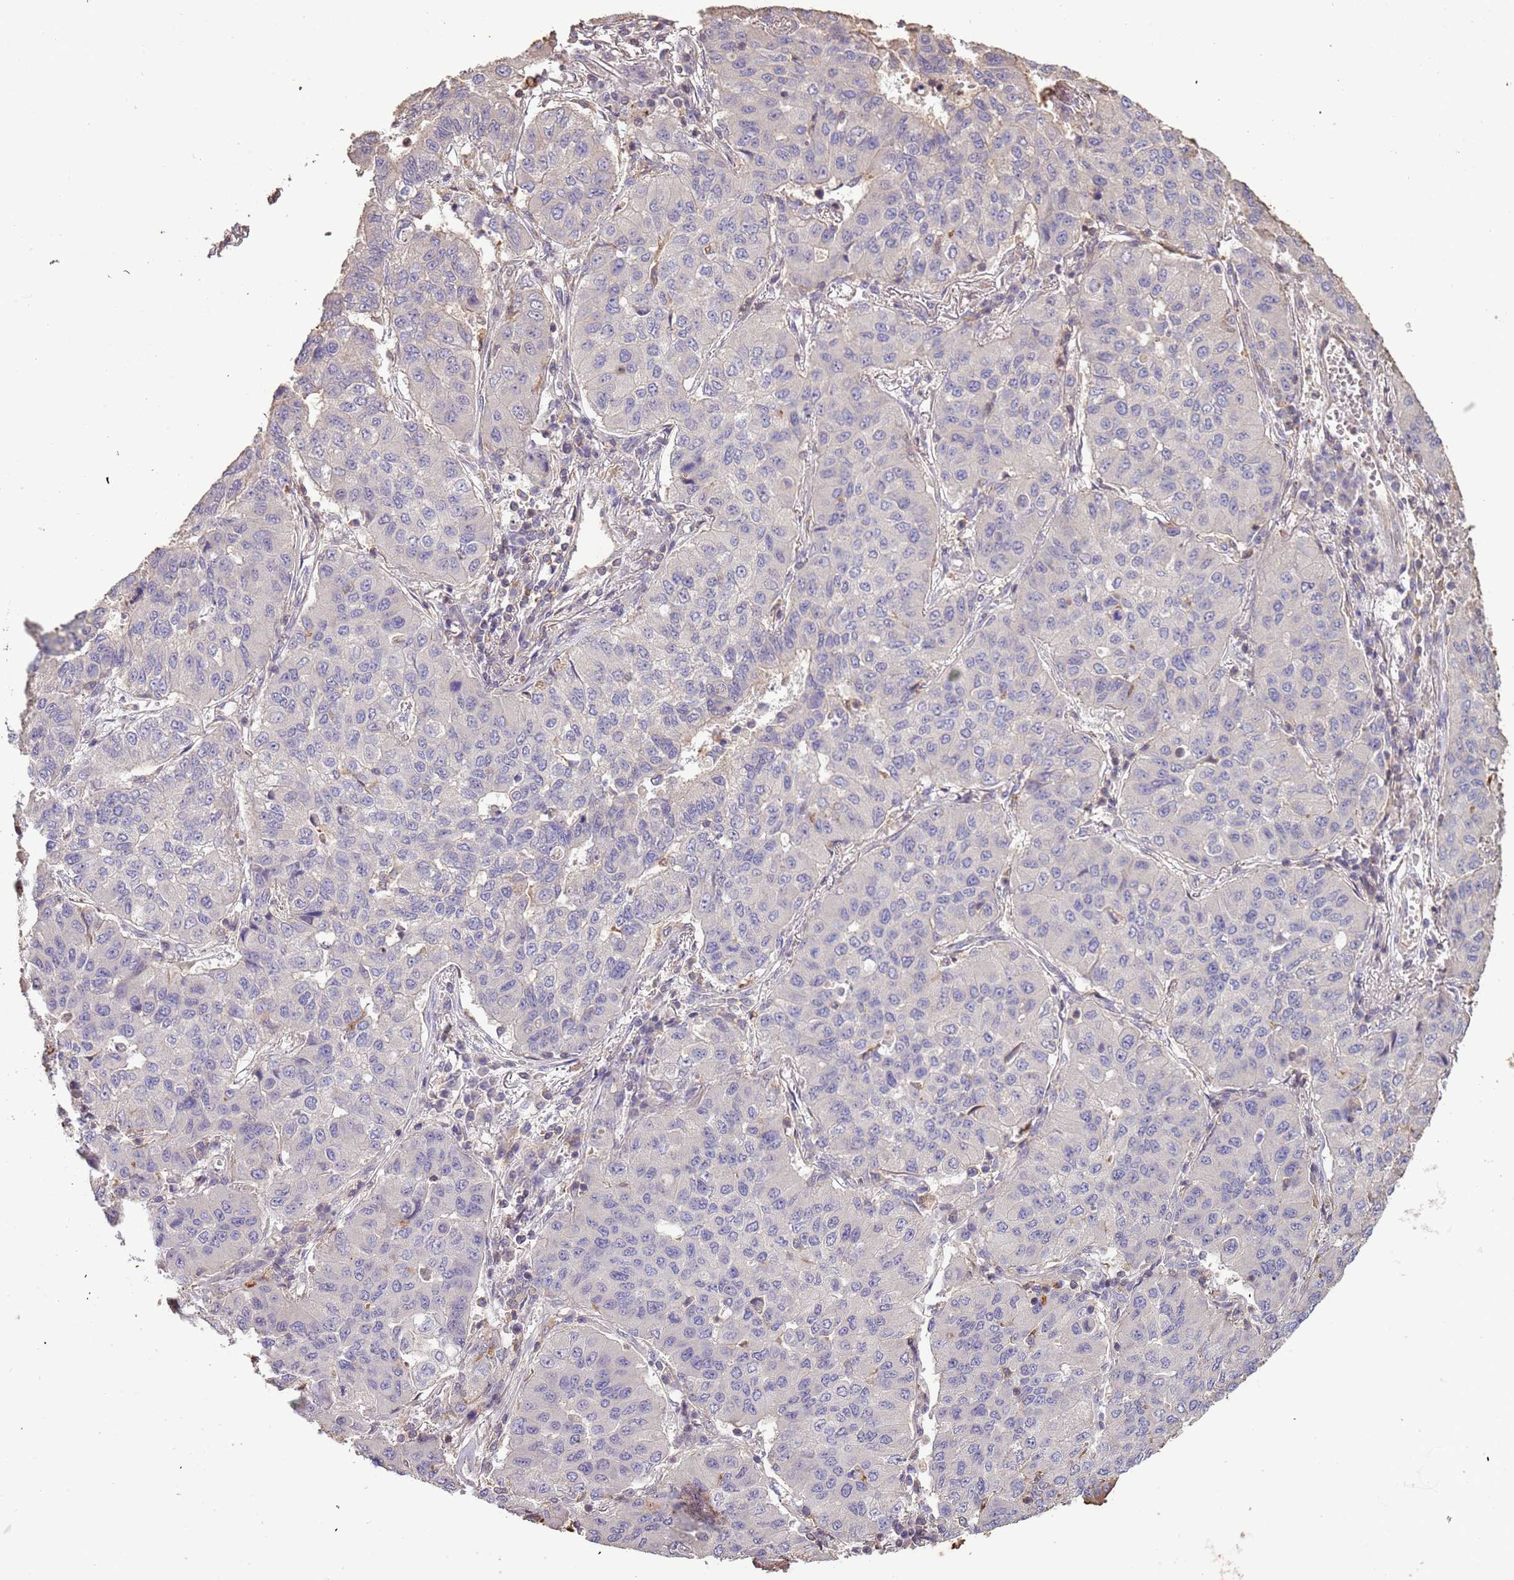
{"staining": {"intensity": "negative", "quantity": "none", "location": "none"}, "tissue": "lung cancer", "cell_type": "Tumor cells", "image_type": "cancer", "snomed": [{"axis": "morphology", "description": "Squamous cell carcinoma, NOS"}, {"axis": "topography", "description": "Lung"}], "caption": "Tumor cells show no significant protein staining in lung squamous cell carcinoma.", "gene": "FECH", "patient": {"sex": "male", "age": 74}}